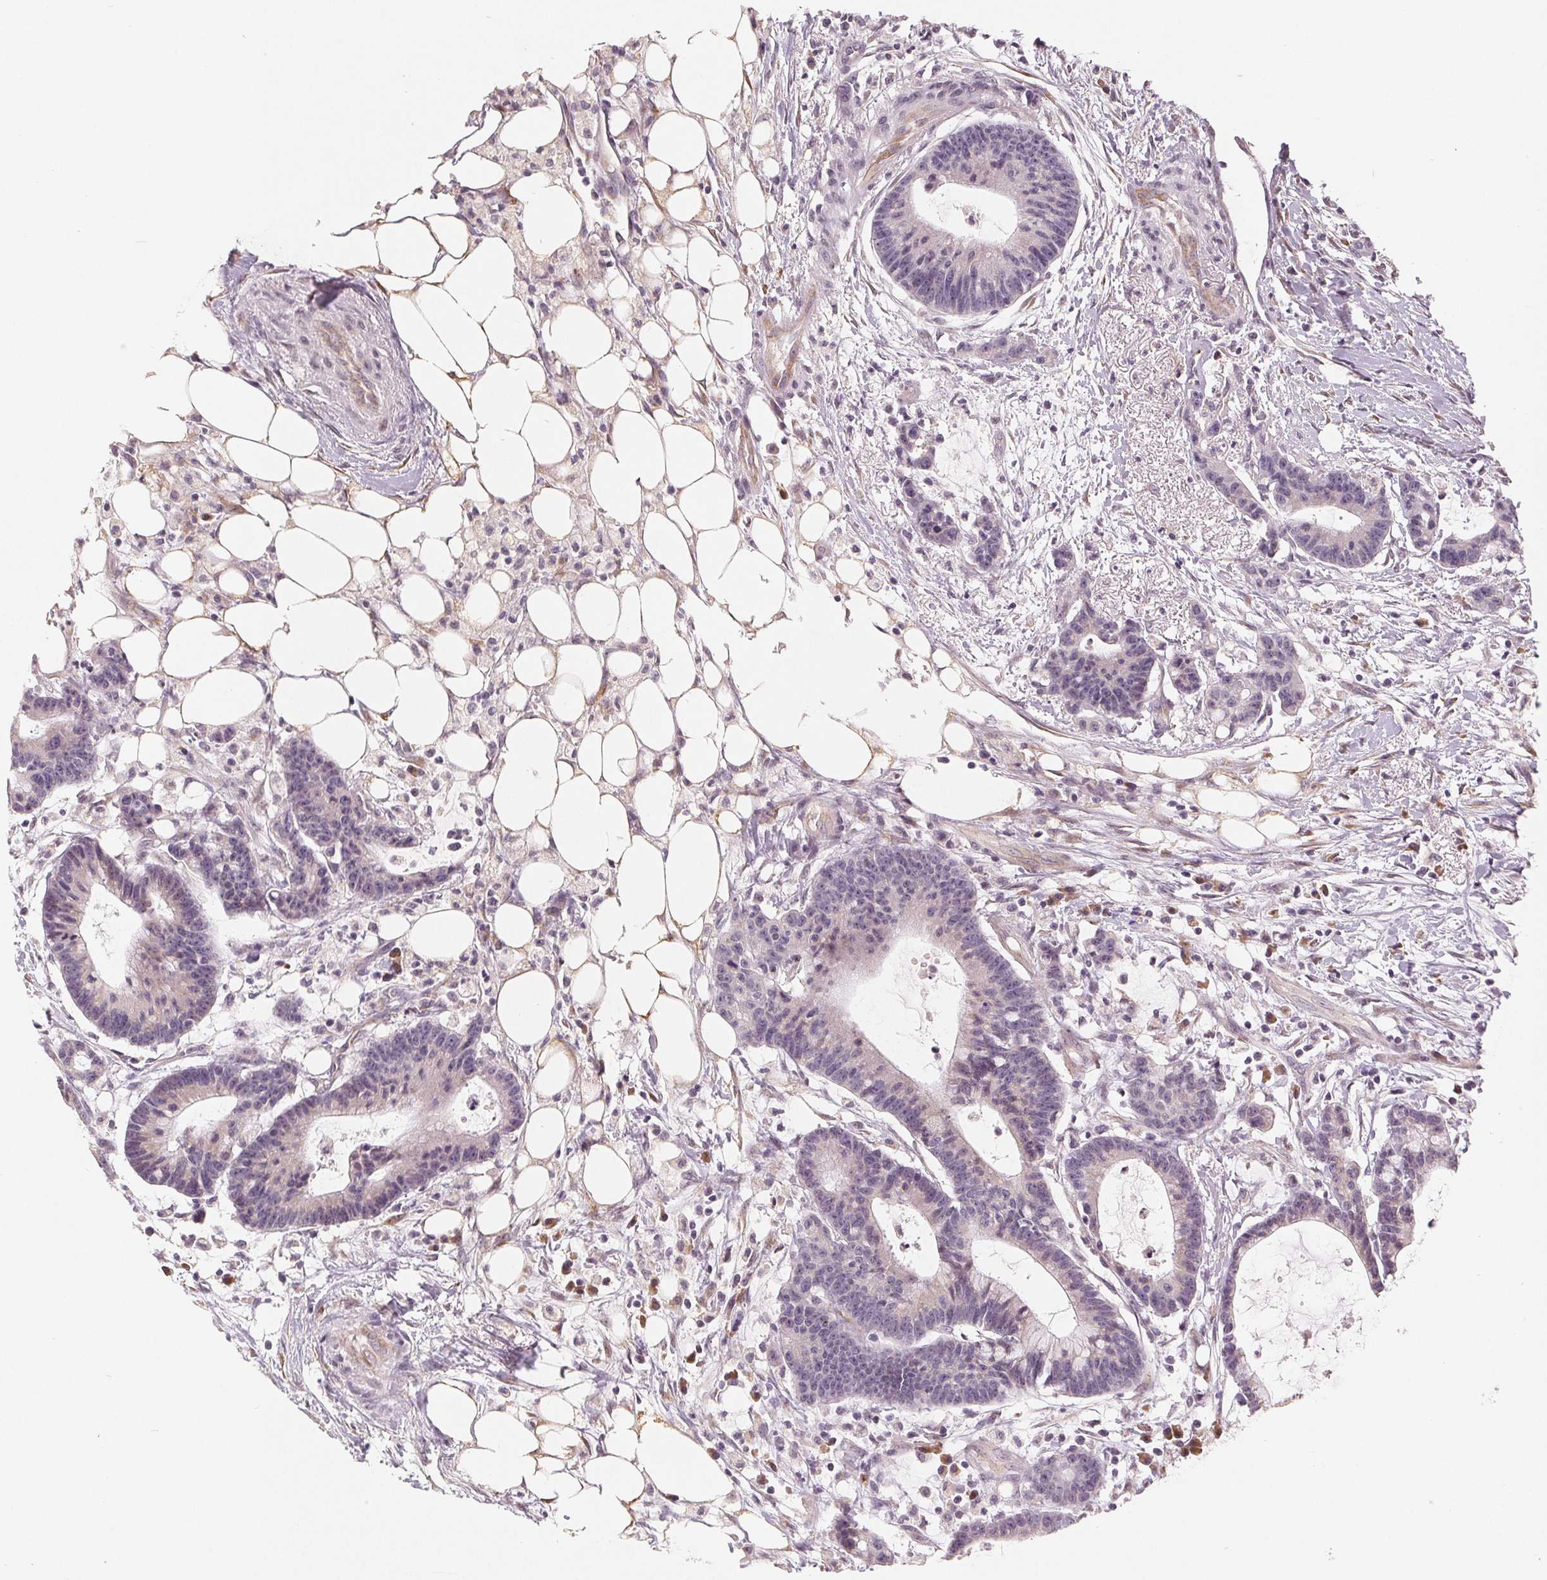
{"staining": {"intensity": "negative", "quantity": "none", "location": "none"}, "tissue": "colorectal cancer", "cell_type": "Tumor cells", "image_type": "cancer", "snomed": [{"axis": "morphology", "description": "Adenocarcinoma, NOS"}, {"axis": "topography", "description": "Colon"}], "caption": "This is a photomicrograph of IHC staining of colorectal cancer, which shows no staining in tumor cells.", "gene": "TMSB15B", "patient": {"sex": "female", "age": 78}}